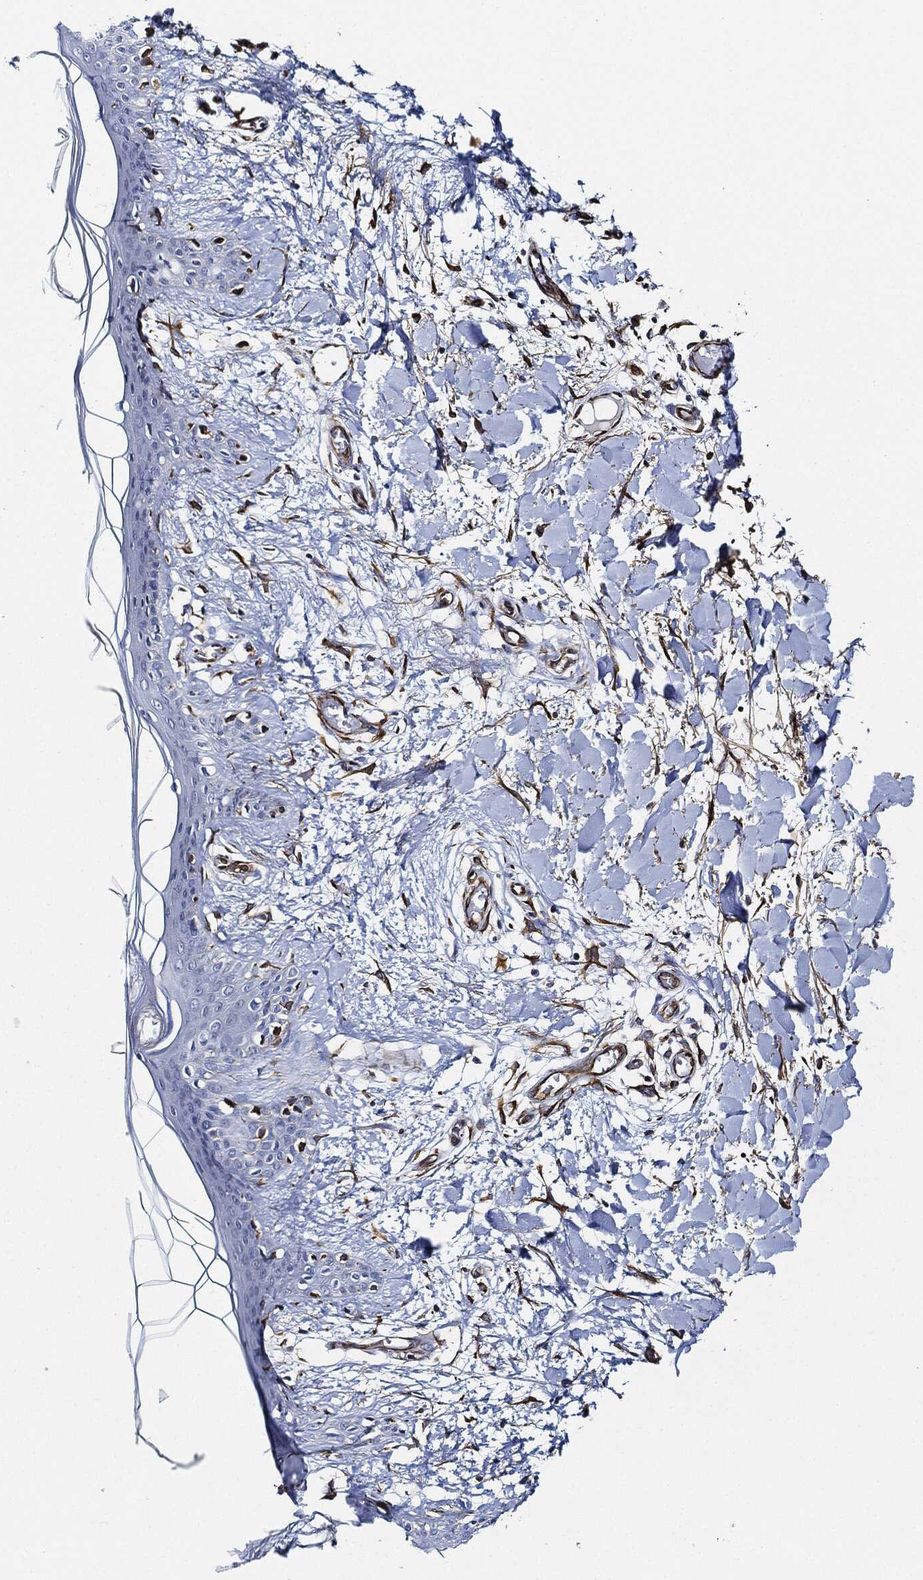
{"staining": {"intensity": "strong", "quantity": ">75%", "location": "cytoplasmic/membranous"}, "tissue": "skin", "cell_type": "Fibroblasts", "image_type": "normal", "snomed": [{"axis": "morphology", "description": "Normal tissue, NOS"}, {"axis": "topography", "description": "Skin"}], "caption": "Human skin stained with a brown dye displays strong cytoplasmic/membranous positive expression in approximately >75% of fibroblasts.", "gene": "THSD1", "patient": {"sex": "female", "age": 34}}